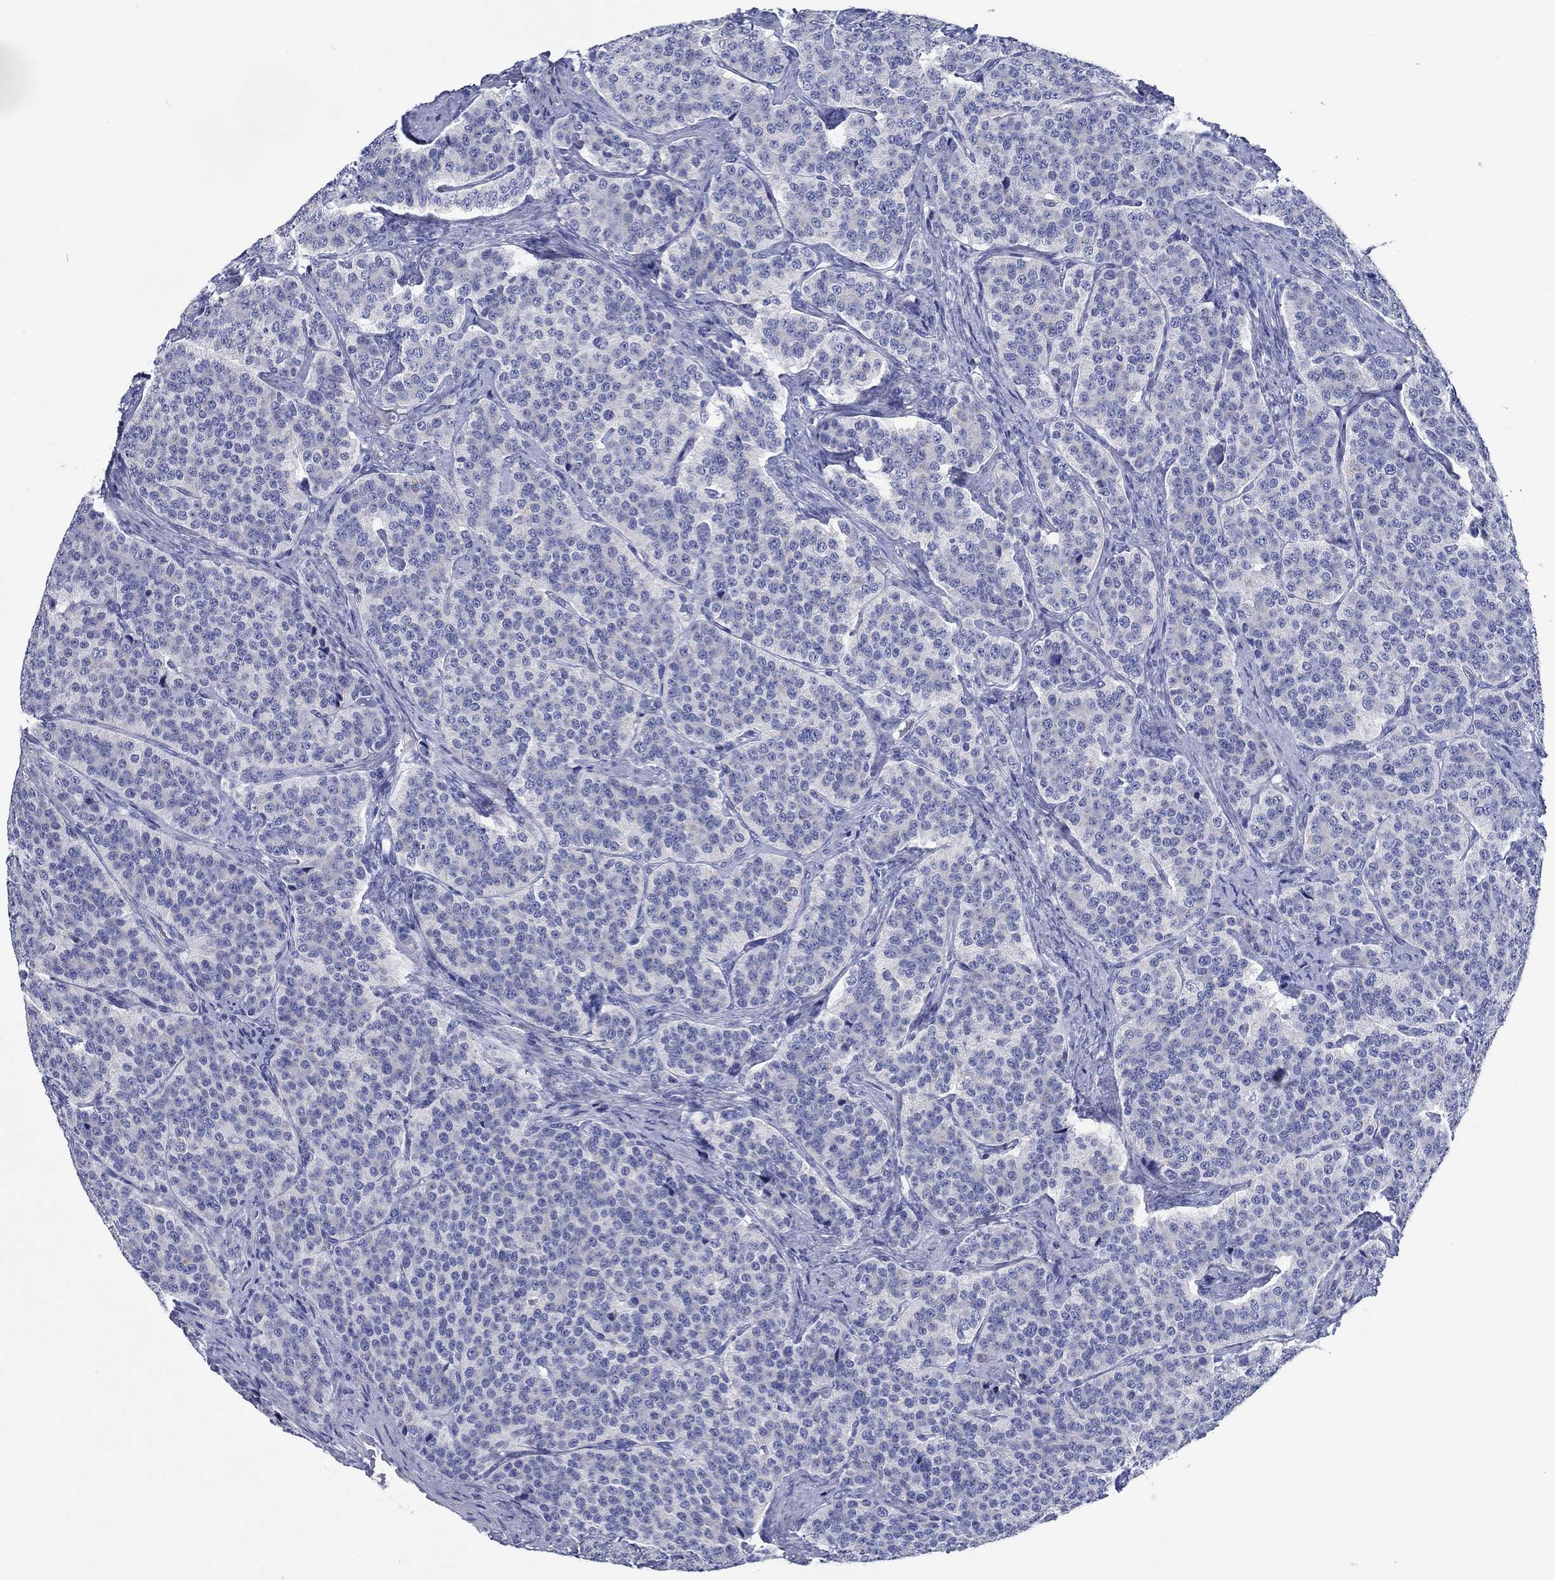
{"staining": {"intensity": "negative", "quantity": "none", "location": "none"}, "tissue": "carcinoid", "cell_type": "Tumor cells", "image_type": "cancer", "snomed": [{"axis": "morphology", "description": "Carcinoid, malignant, NOS"}, {"axis": "topography", "description": "Small intestine"}], "caption": "An immunohistochemistry micrograph of malignant carcinoid is shown. There is no staining in tumor cells of malignant carcinoid. (DAB immunohistochemistry (IHC) with hematoxylin counter stain).", "gene": "HCRT", "patient": {"sex": "female", "age": 58}}